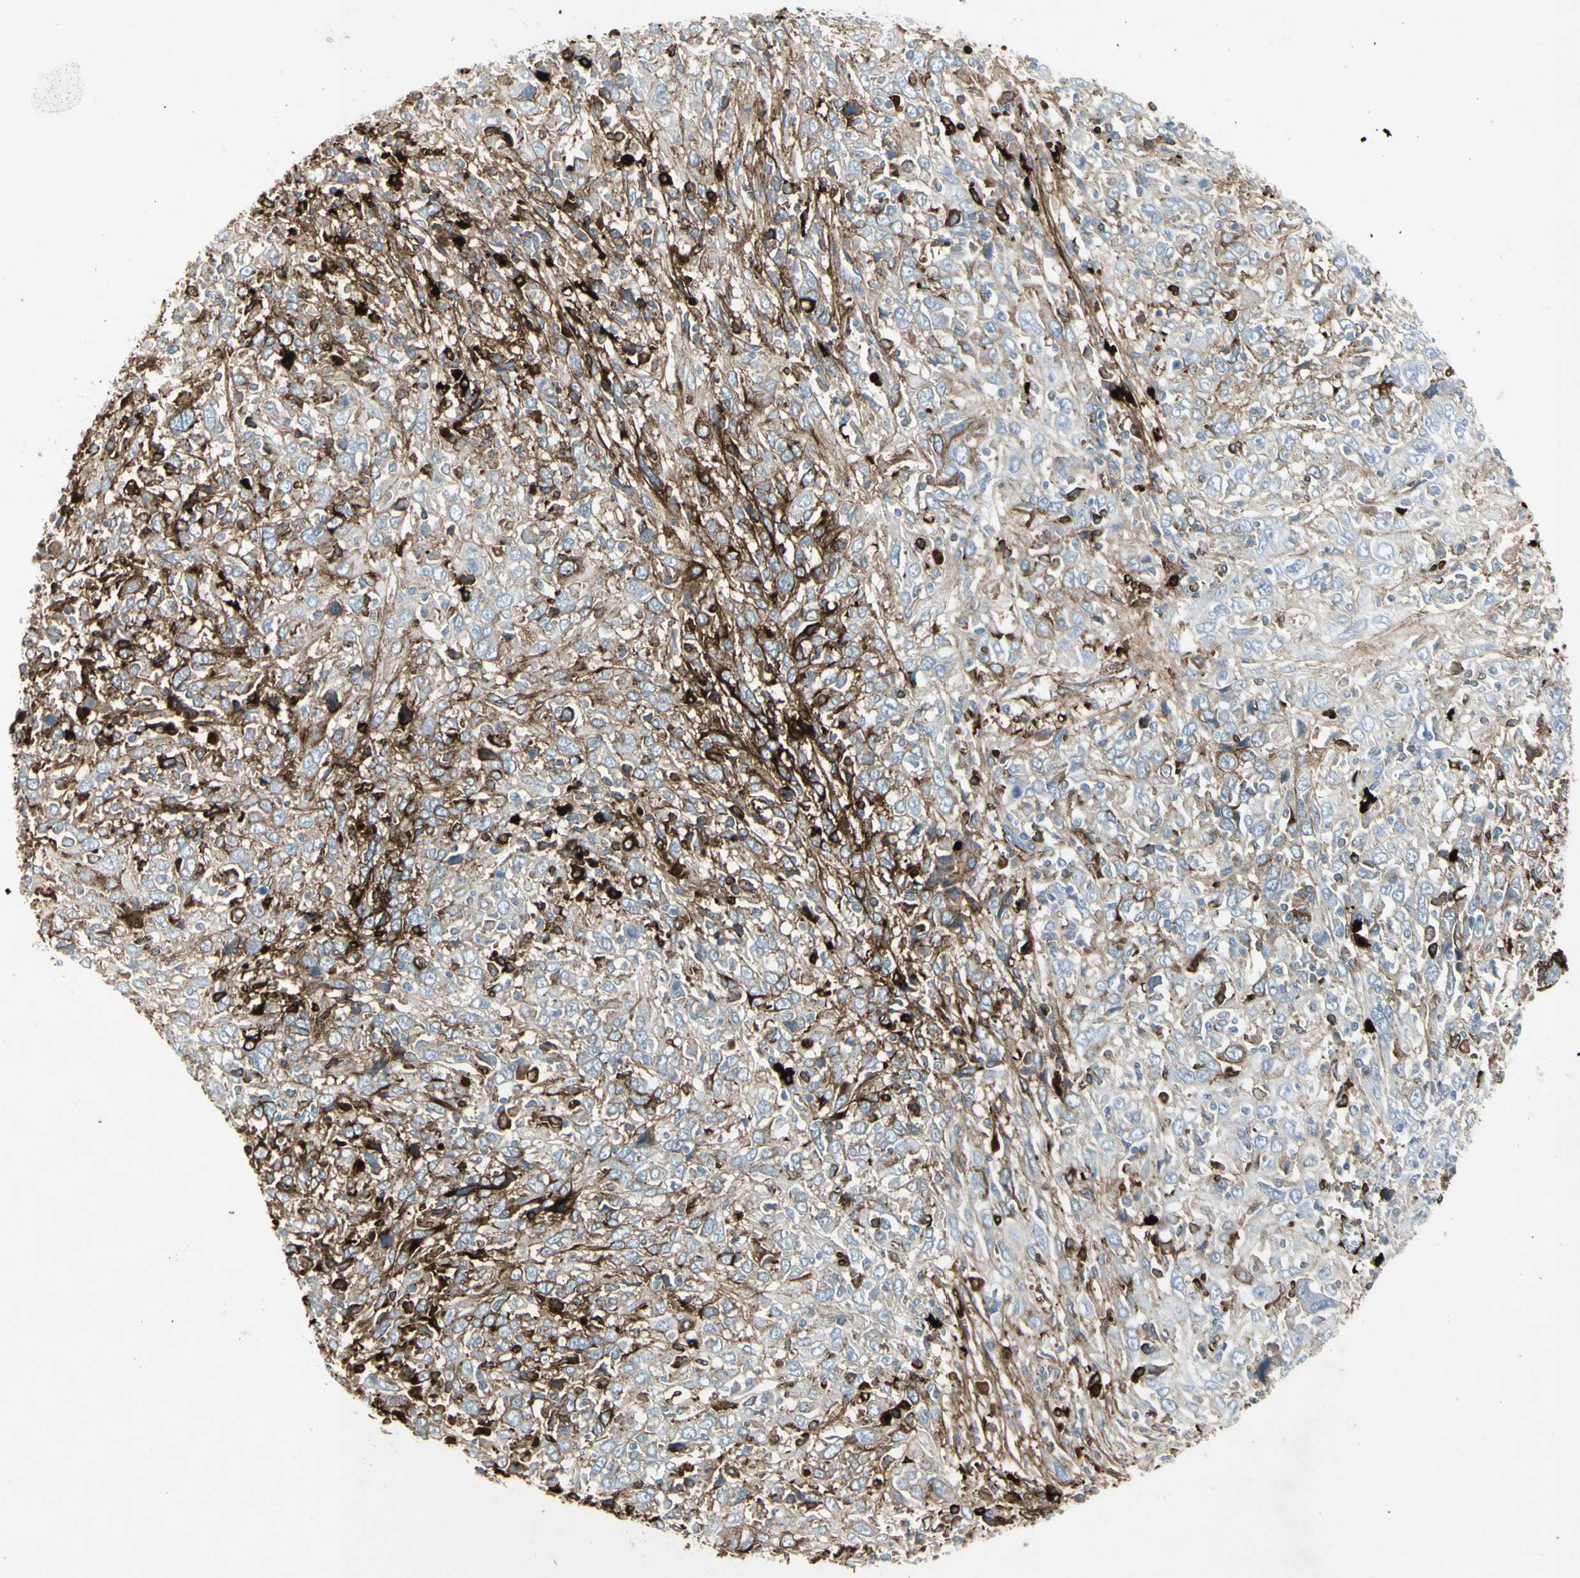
{"staining": {"intensity": "moderate", "quantity": "25%-75%", "location": "cytoplasmic/membranous"}, "tissue": "cervical cancer", "cell_type": "Tumor cells", "image_type": "cancer", "snomed": [{"axis": "morphology", "description": "Squamous cell carcinoma, NOS"}, {"axis": "topography", "description": "Cervix"}], "caption": "IHC (DAB (3,3'-diaminobenzidine)) staining of cervical cancer exhibits moderate cytoplasmic/membranous protein staining in approximately 25%-75% of tumor cells. The protein of interest is stained brown, and the nuclei are stained in blue (DAB (3,3'-diaminobenzidine) IHC with brightfield microscopy, high magnification).", "gene": "IGHM", "patient": {"sex": "female", "age": 46}}